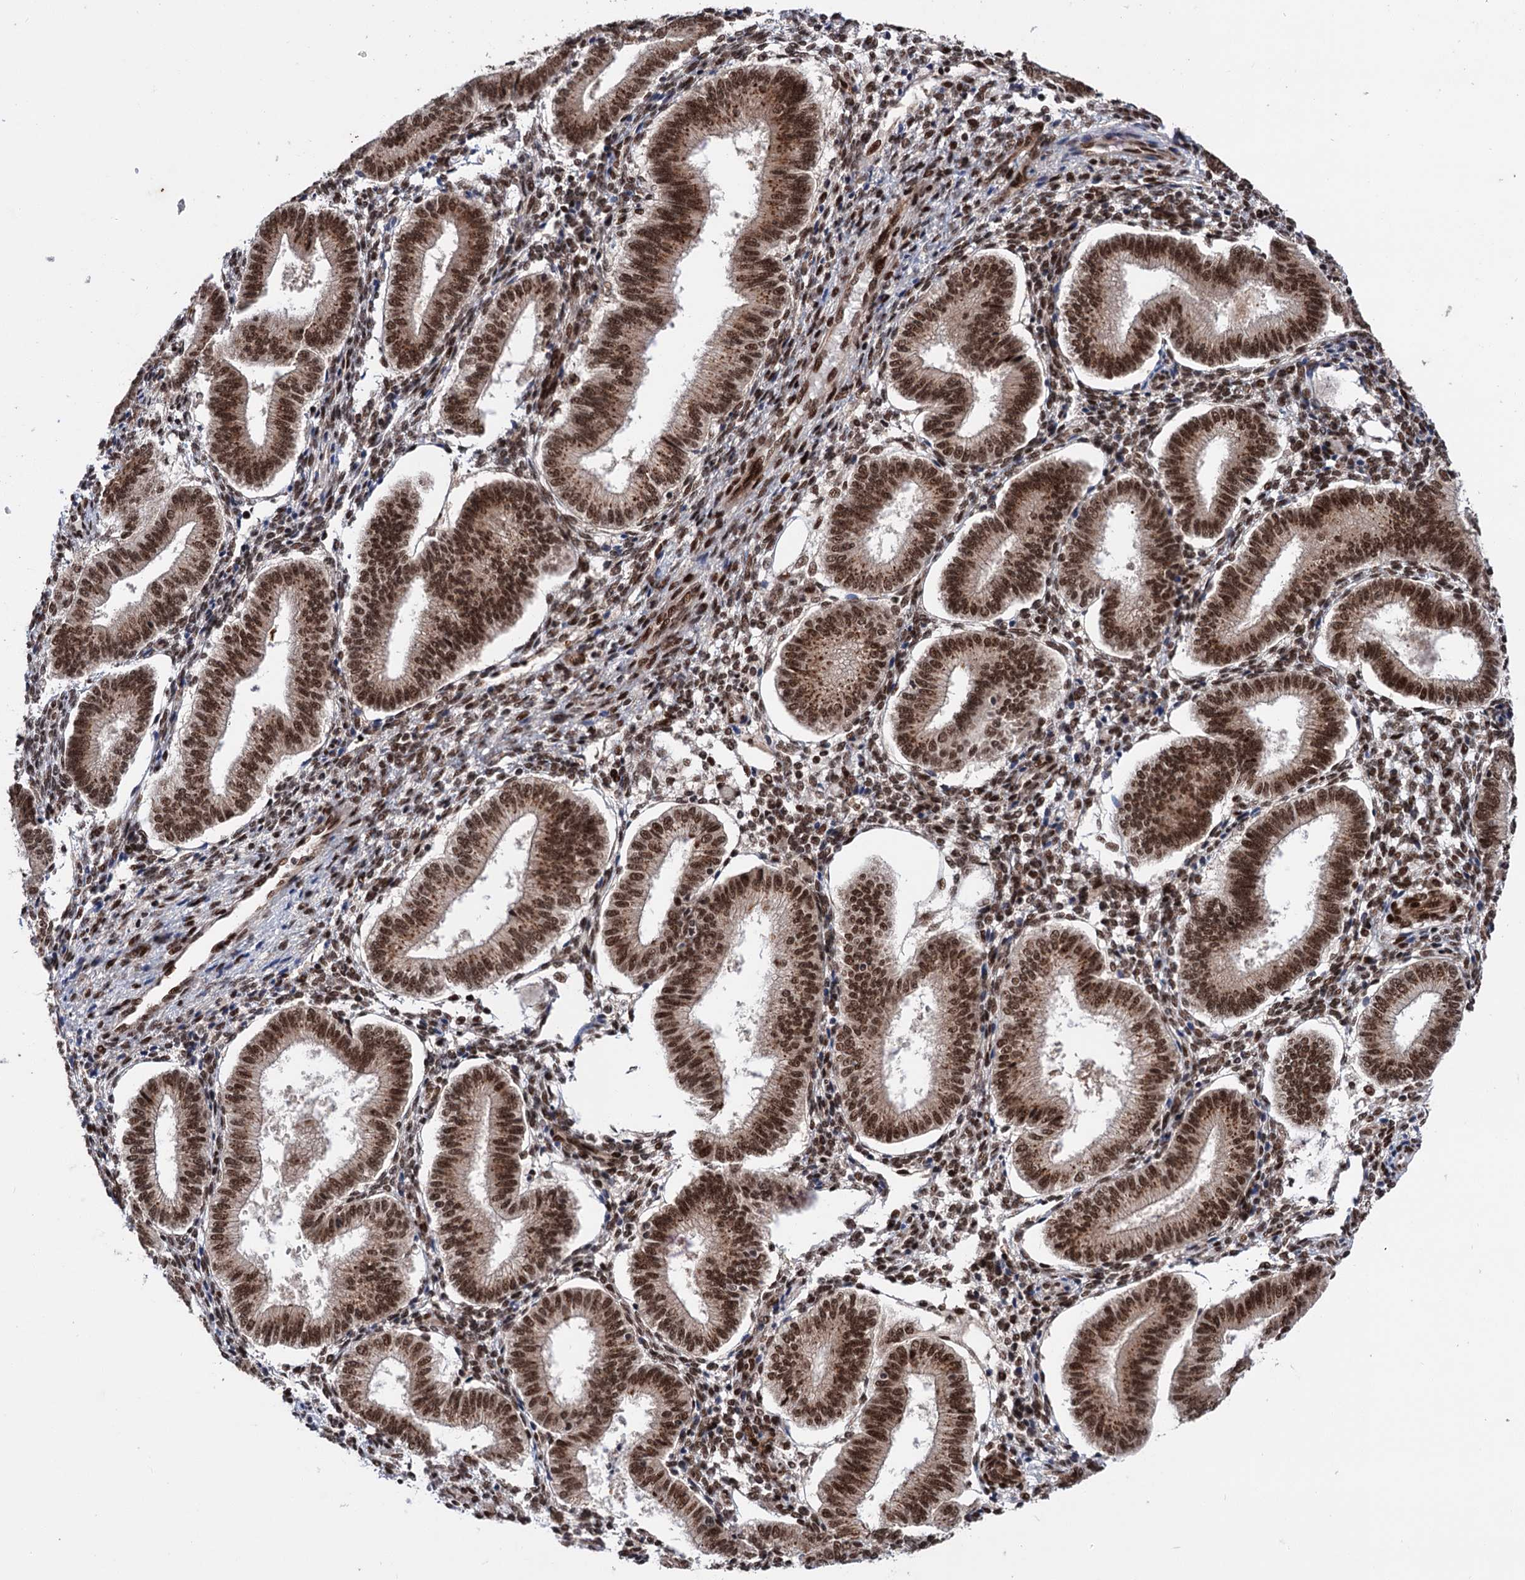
{"staining": {"intensity": "moderate", "quantity": "25%-75%", "location": "nuclear"}, "tissue": "endometrium", "cell_type": "Cells in endometrial stroma", "image_type": "normal", "snomed": [{"axis": "morphology", "description": "Normal tissue, NOS"}, {"axis": "topography", "description": "Endometrium"}], "caption": "A medium amount of moderate nuclear positivity is appreciated in about 25%-75% of cells in endometrial stroma in normal endometrium.", "gene": "MAML1", "patient": {"sex": "female", "age": 39}}